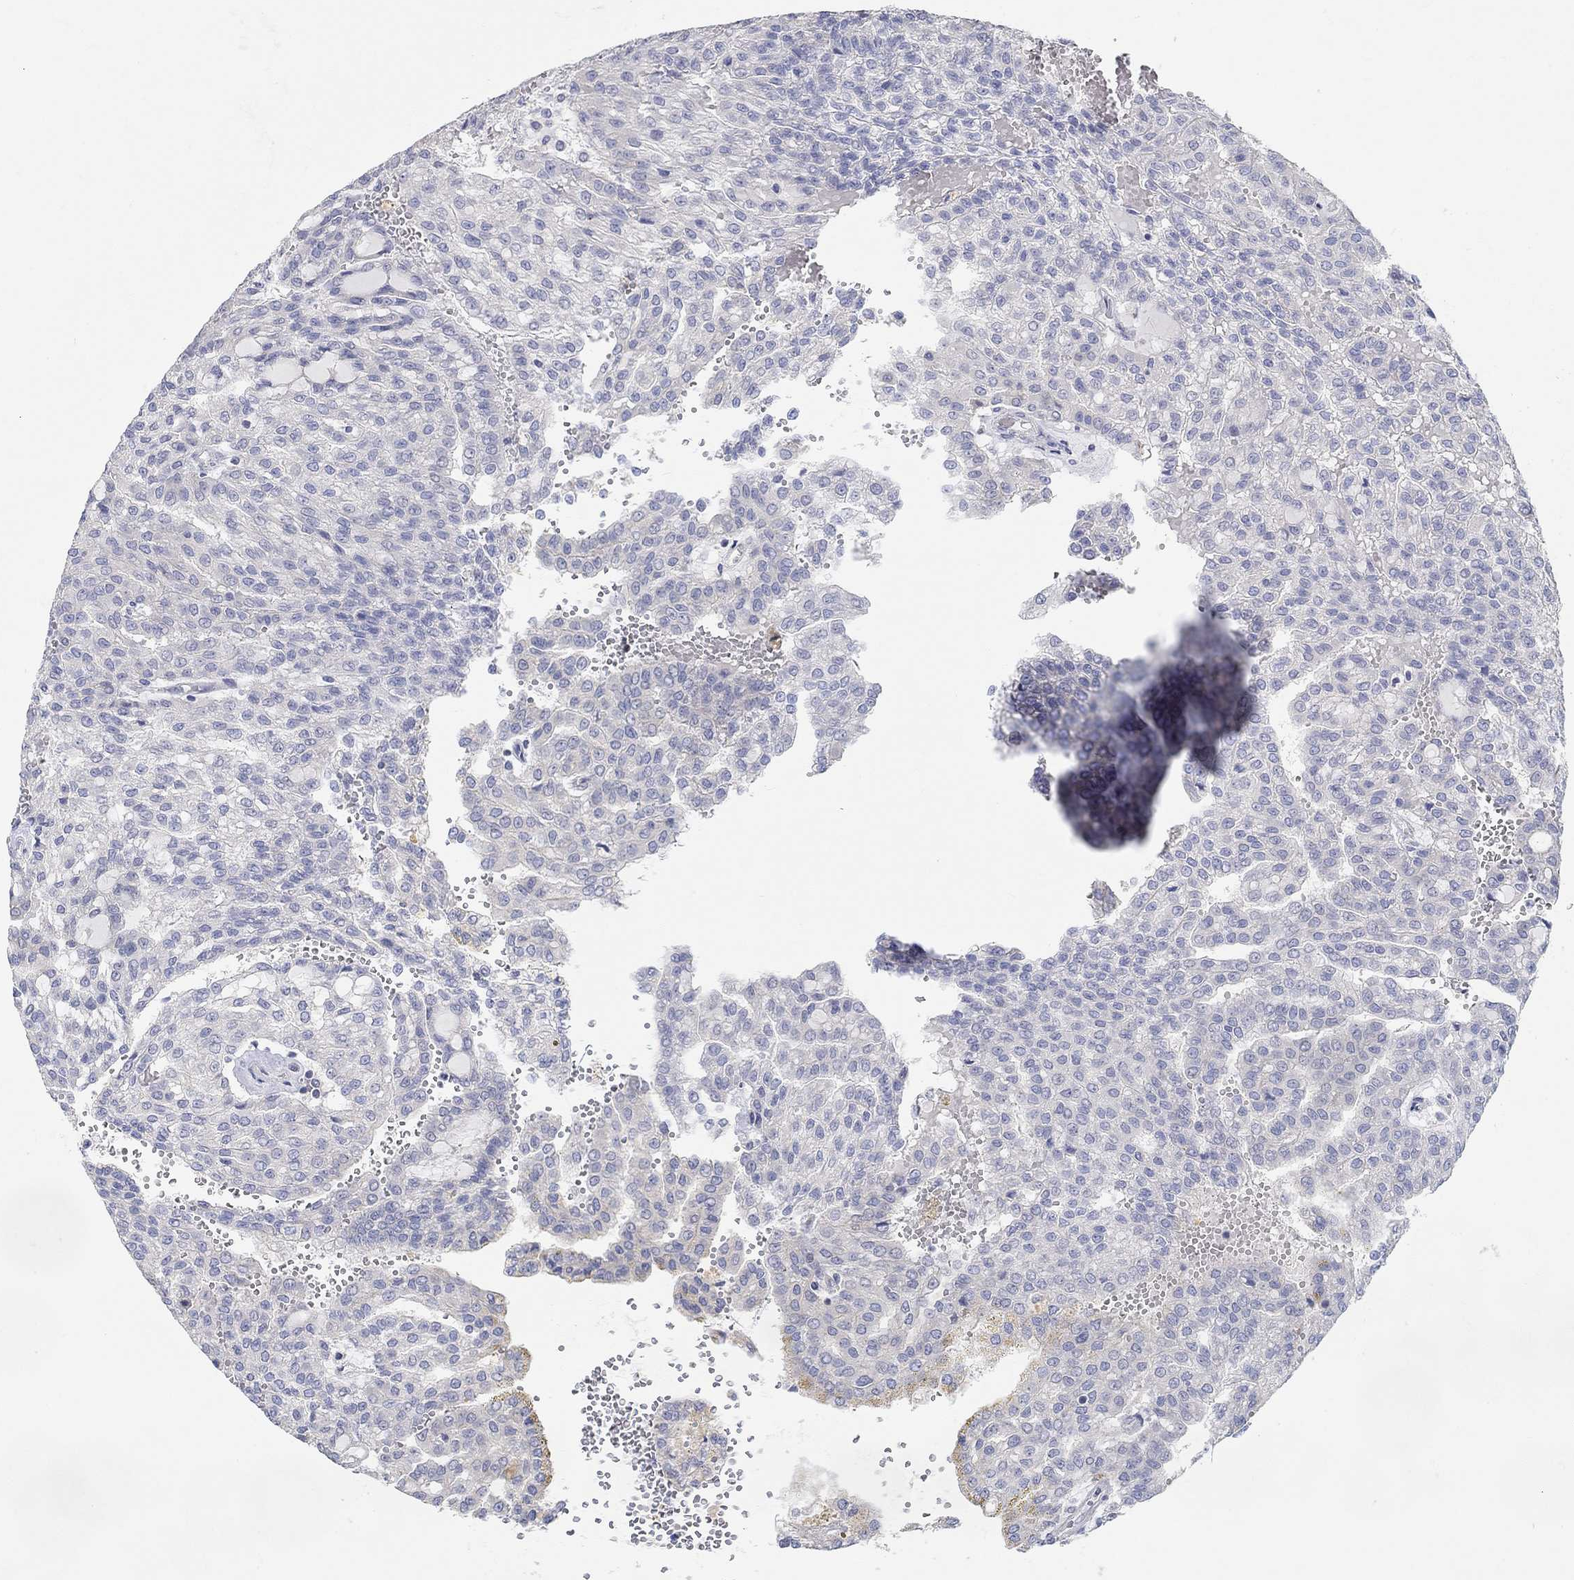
{"staining": {"intensity": "negative", "quantity": "none", "location": "none"}, "tissue": "renal cancer", "cell_type": "Tumor cells", "image_type": "cancer", "snomed": [{"axis": "morphology", "description": "Adenocarcinoma, NOS"}, {"axis": "topography", "description": "Kidney"}], "caption": "IHC of renal cancer reveals no staining in tumor cells.", "gene": "NAV3", "patient": {"sex": "male", "age": 63}}